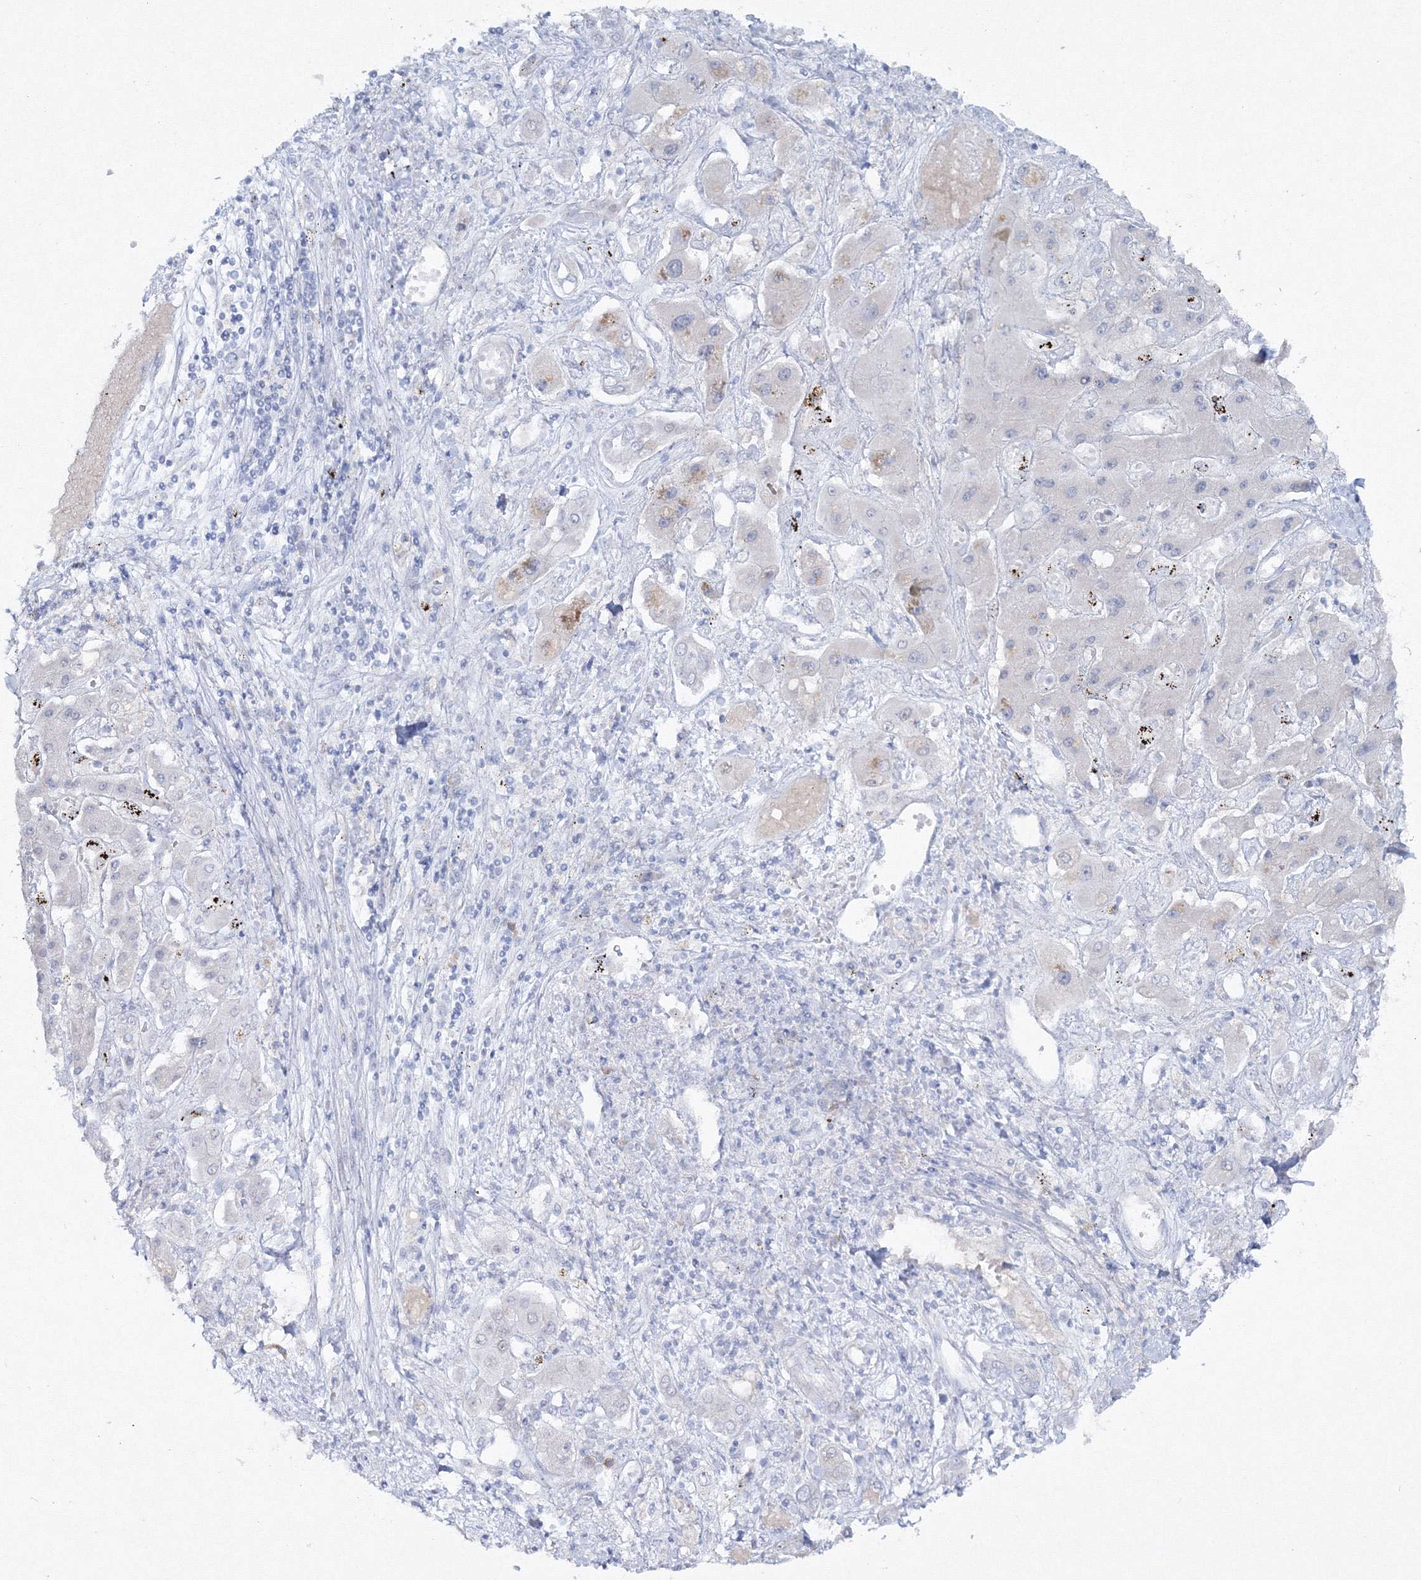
{"staining": {"intensity": "weak", "quantity": "<25%", "location": "cytoplasmic/membranous"}, "tissue": "liver cancer", "cell_type": "Tumor cells", "image_type": "cancer", "snomed": [{"axis": "morphology", "description": "Cholangiocarcinoma"}, {"axis": "topography", "description": "Liver"}], "caption": "This image is of liver cancer (cholangiocarcinoma) stained with immunohistochemistry (IHC) to label a protein in brown with the nuclei are counter-stained blue. There is no positivity in tumor cells.", "gene": "GCKR", "patient": {"sex": "male", "age": 67}}